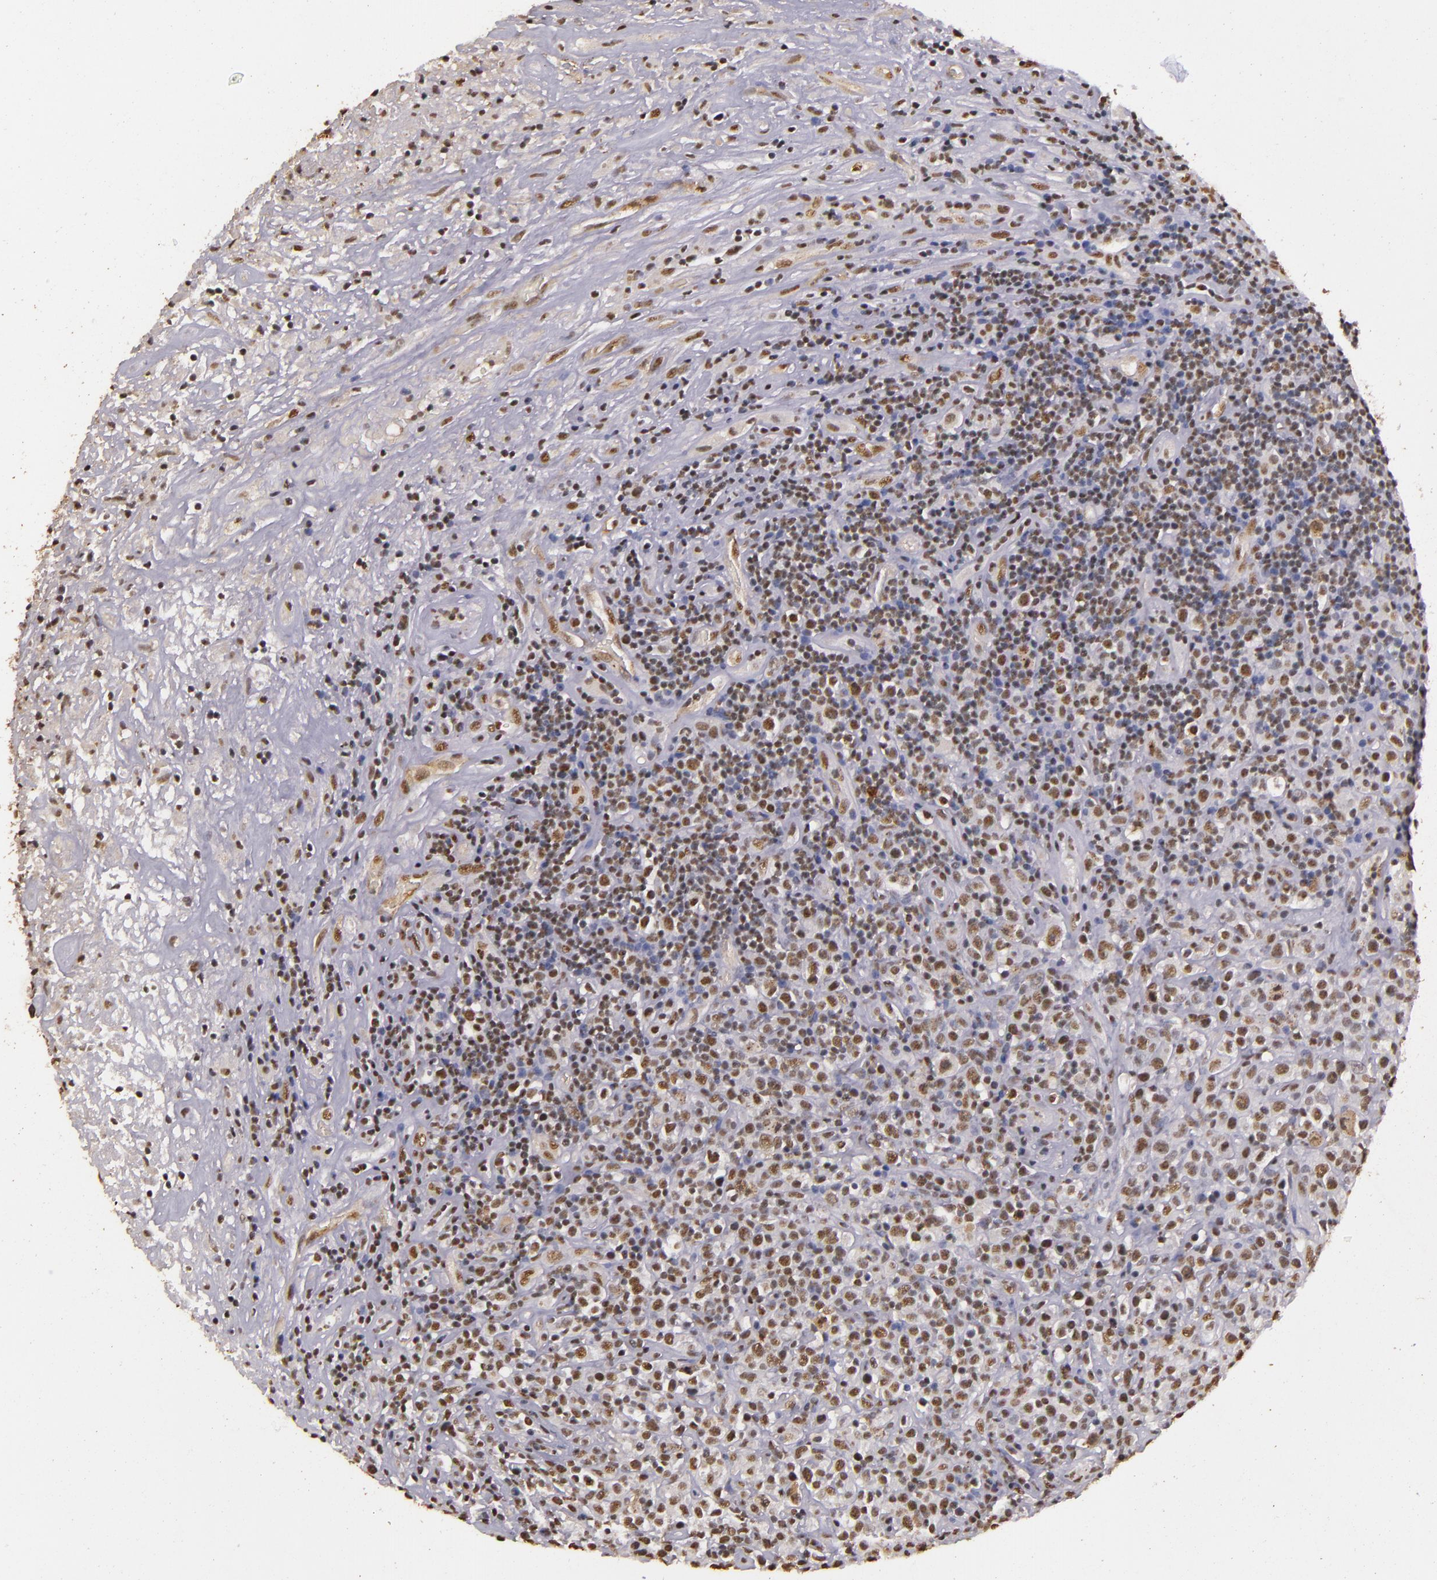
{"staining": {"intensity": "weak", "quantity": "25%-75%", "location": "nuclear"}, "tissue": "lymphoma", "cell_type": "Tumor cells", "image_type": "cancer", "snomed": [{"axis": "morphology", "description": "Hodgkin's disease, NOS"}, {"axis": "topography", "description": "Lymph node"}], "caption": "DAB (3,3'-diaminobenzidine) immunohistochemical staining of human lymphoma reveals weak nuclear protein staining in approximately 25%-75% of tumor cells. (DAB = brown stain, brightfield microscopy at high magnification).", "gene": "CBX3", "patient": {"sex": "male", "age": 46}}